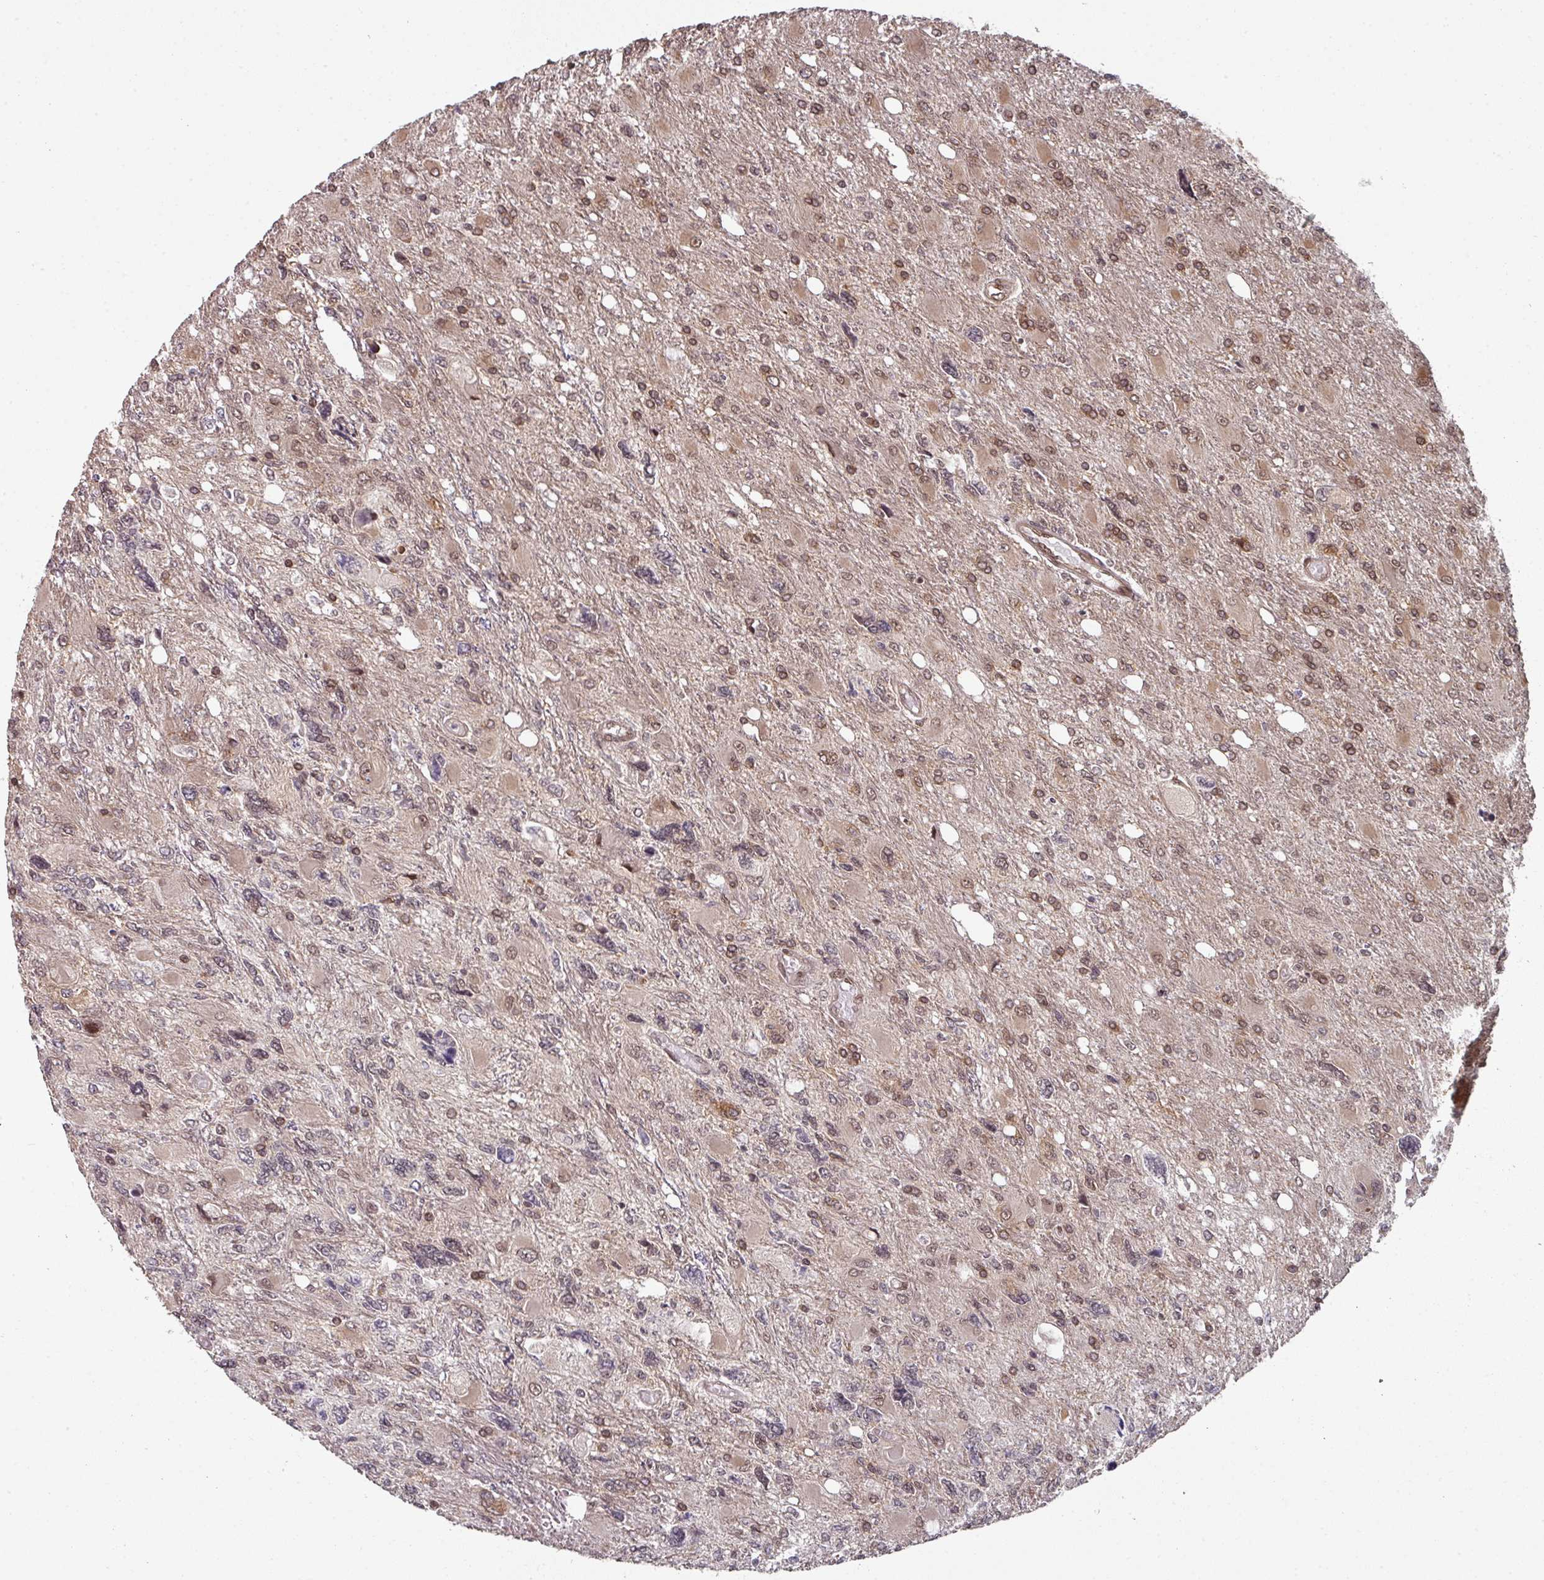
{"staining": {"intensity": "moderate", "quantity": ">75%", "location": "nuclear"}, "tissue": "glioma", "cell_type": "Tumor cells", "image_type": "cancer", "snomed": [{"axis": "morphology", "description": "Glioma, malignant, High grade"}, {"axis": "topography", "description": "Brain"}], "caption": "A high-resolution micrograph shows IHC staining of high-grade glioma (malignant), which displays moderate nuclear positivity in approximately >75% of tumor cells.", "gene": "SIK3", "patient": {"sex": "male", "age": 67}}